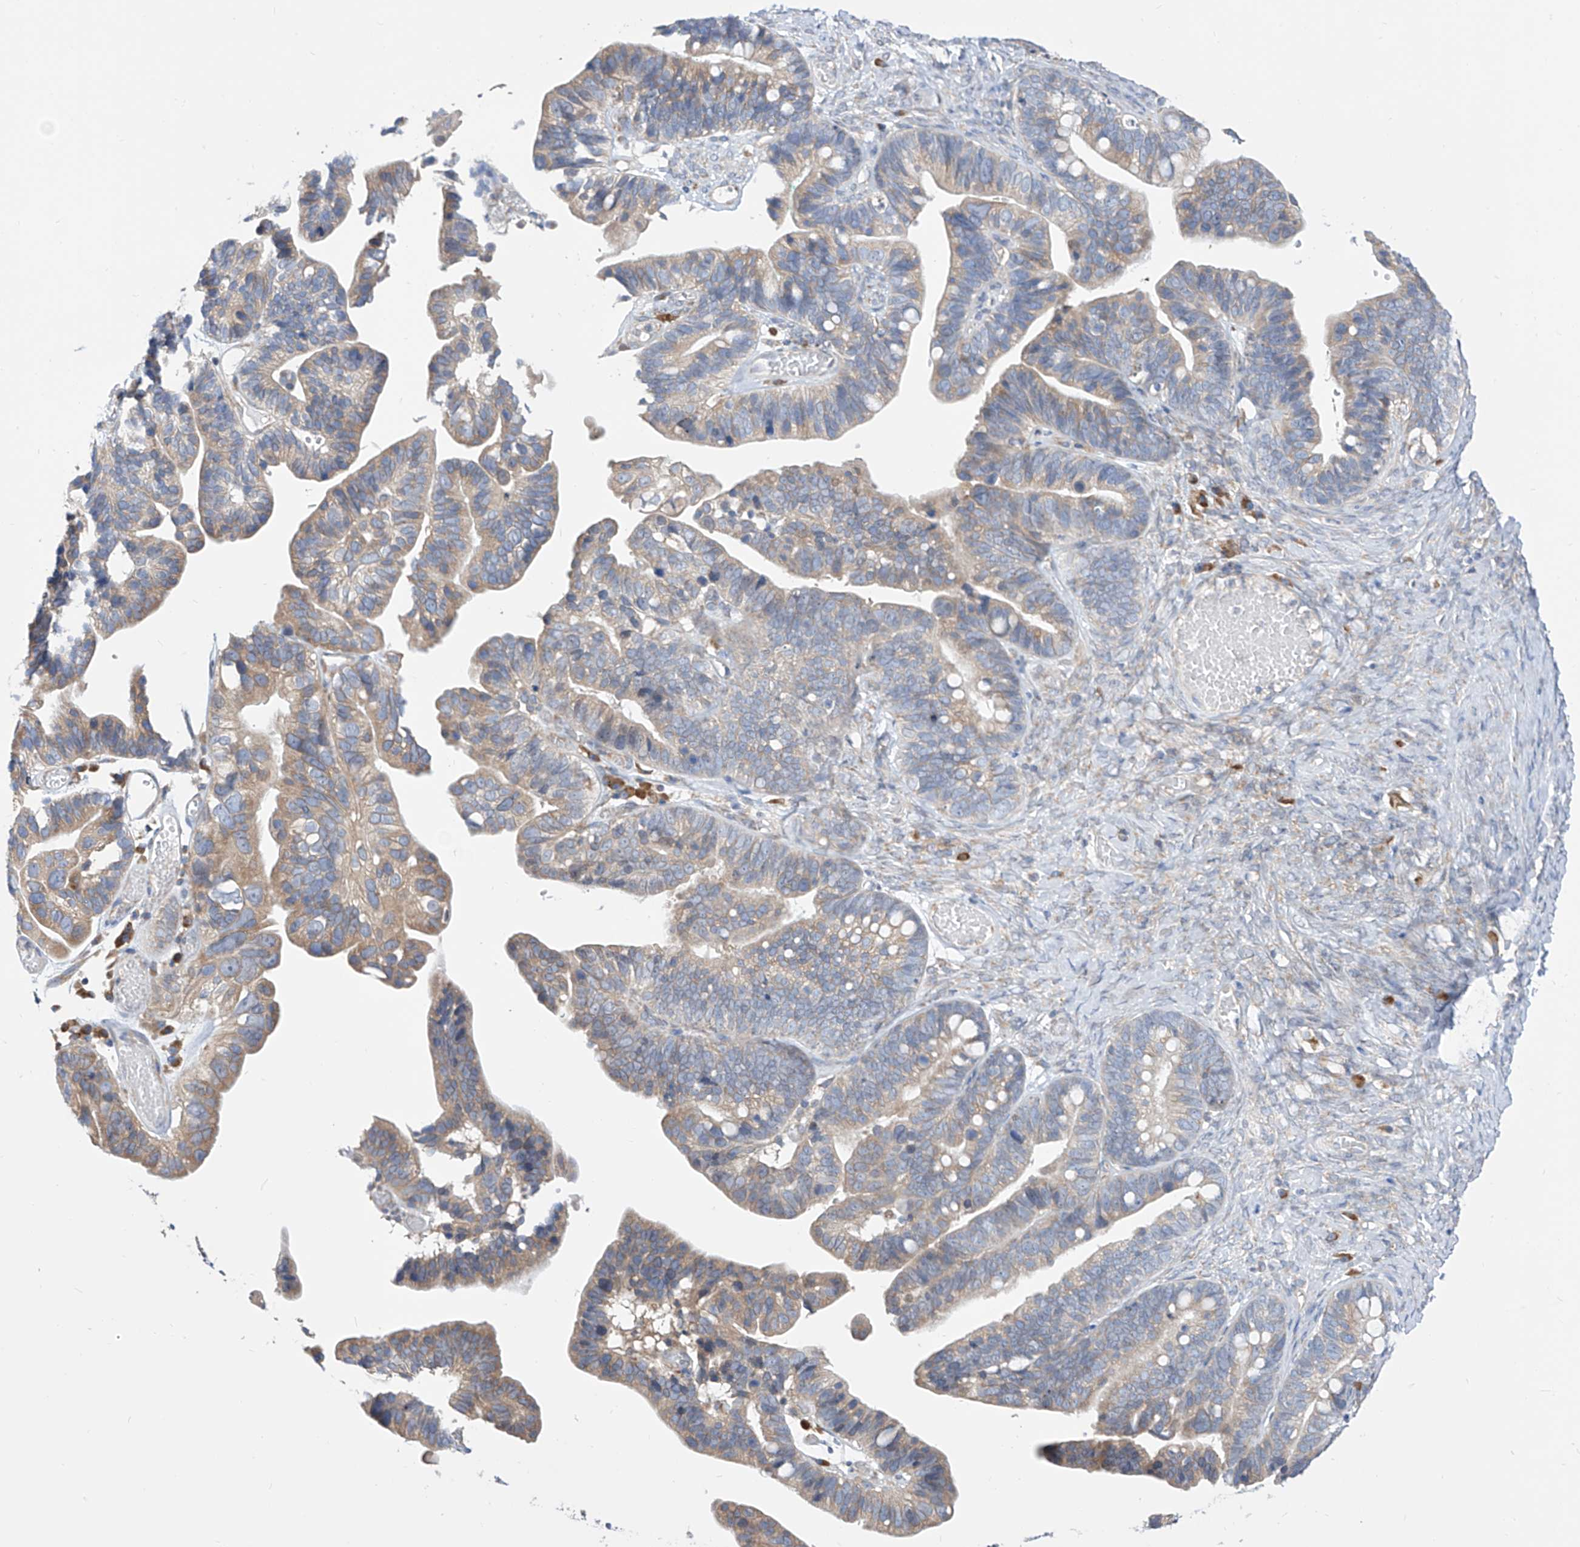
{"staining": {"intensity": "weak", "quantity": "25%-75%", "location": "cytoplasmic/membranous"}, "tissue": "ovarian cancer", "cell_type": "Tumor cells", "image_type": "cancer", "snomed": [{"axis": "morphology", "description": "Cystadenocarcinoma, serous, NOS"}, {"axis": "topography", "description": "Ovary"}], "caption": "The histopathology image displays staining of ovarian serous cystadenocarcinoma, revealing weak cytoplasmic/membranous protein staining (brown color) within tumor cells.", "gene": "UFL1", "patient": {"sex": "female", "age": 56}}